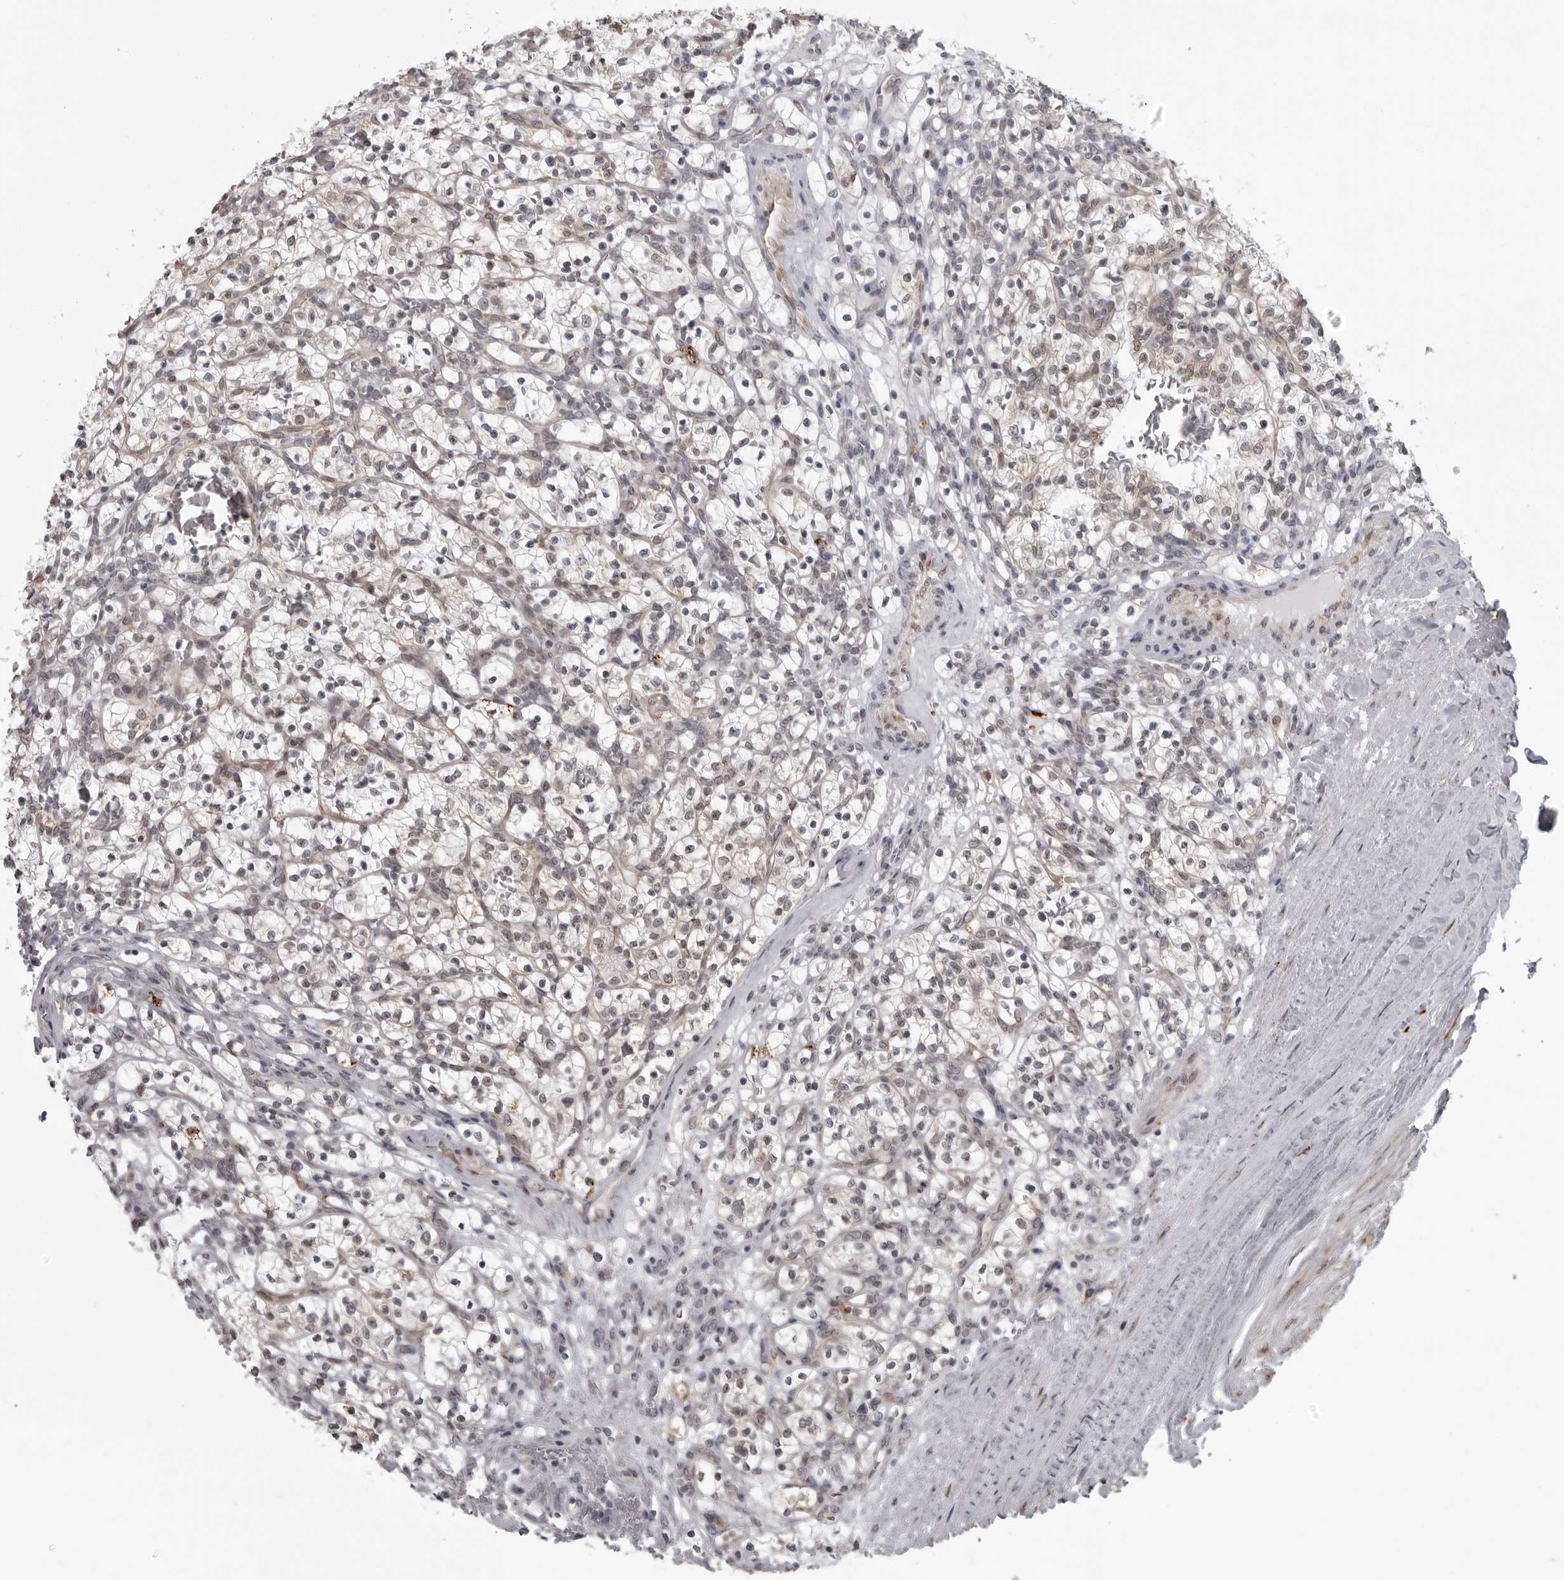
{"staining": {"intensity": "negative", "quantity": "none", "location": "none"}, "tissue": "renal cancer", "cell_type": "Tumor cells", "image_type": "cancer", "snomed": [{"axis": "morphology", "description": "Adenocarcinoma, NOS"}, {"axis": "topography", "description": "Kidney"}], "caption": "A micrograph of renal cancer (adenocarcinoma) stained for a protein demonstrates no brown staining in tumor cells. The staining is performed using DAB brown chromogen with nuclei counter-stained in using hematoxylin.", "gene": "RTCA", "patient": {"sex": "female", "age": 57}}